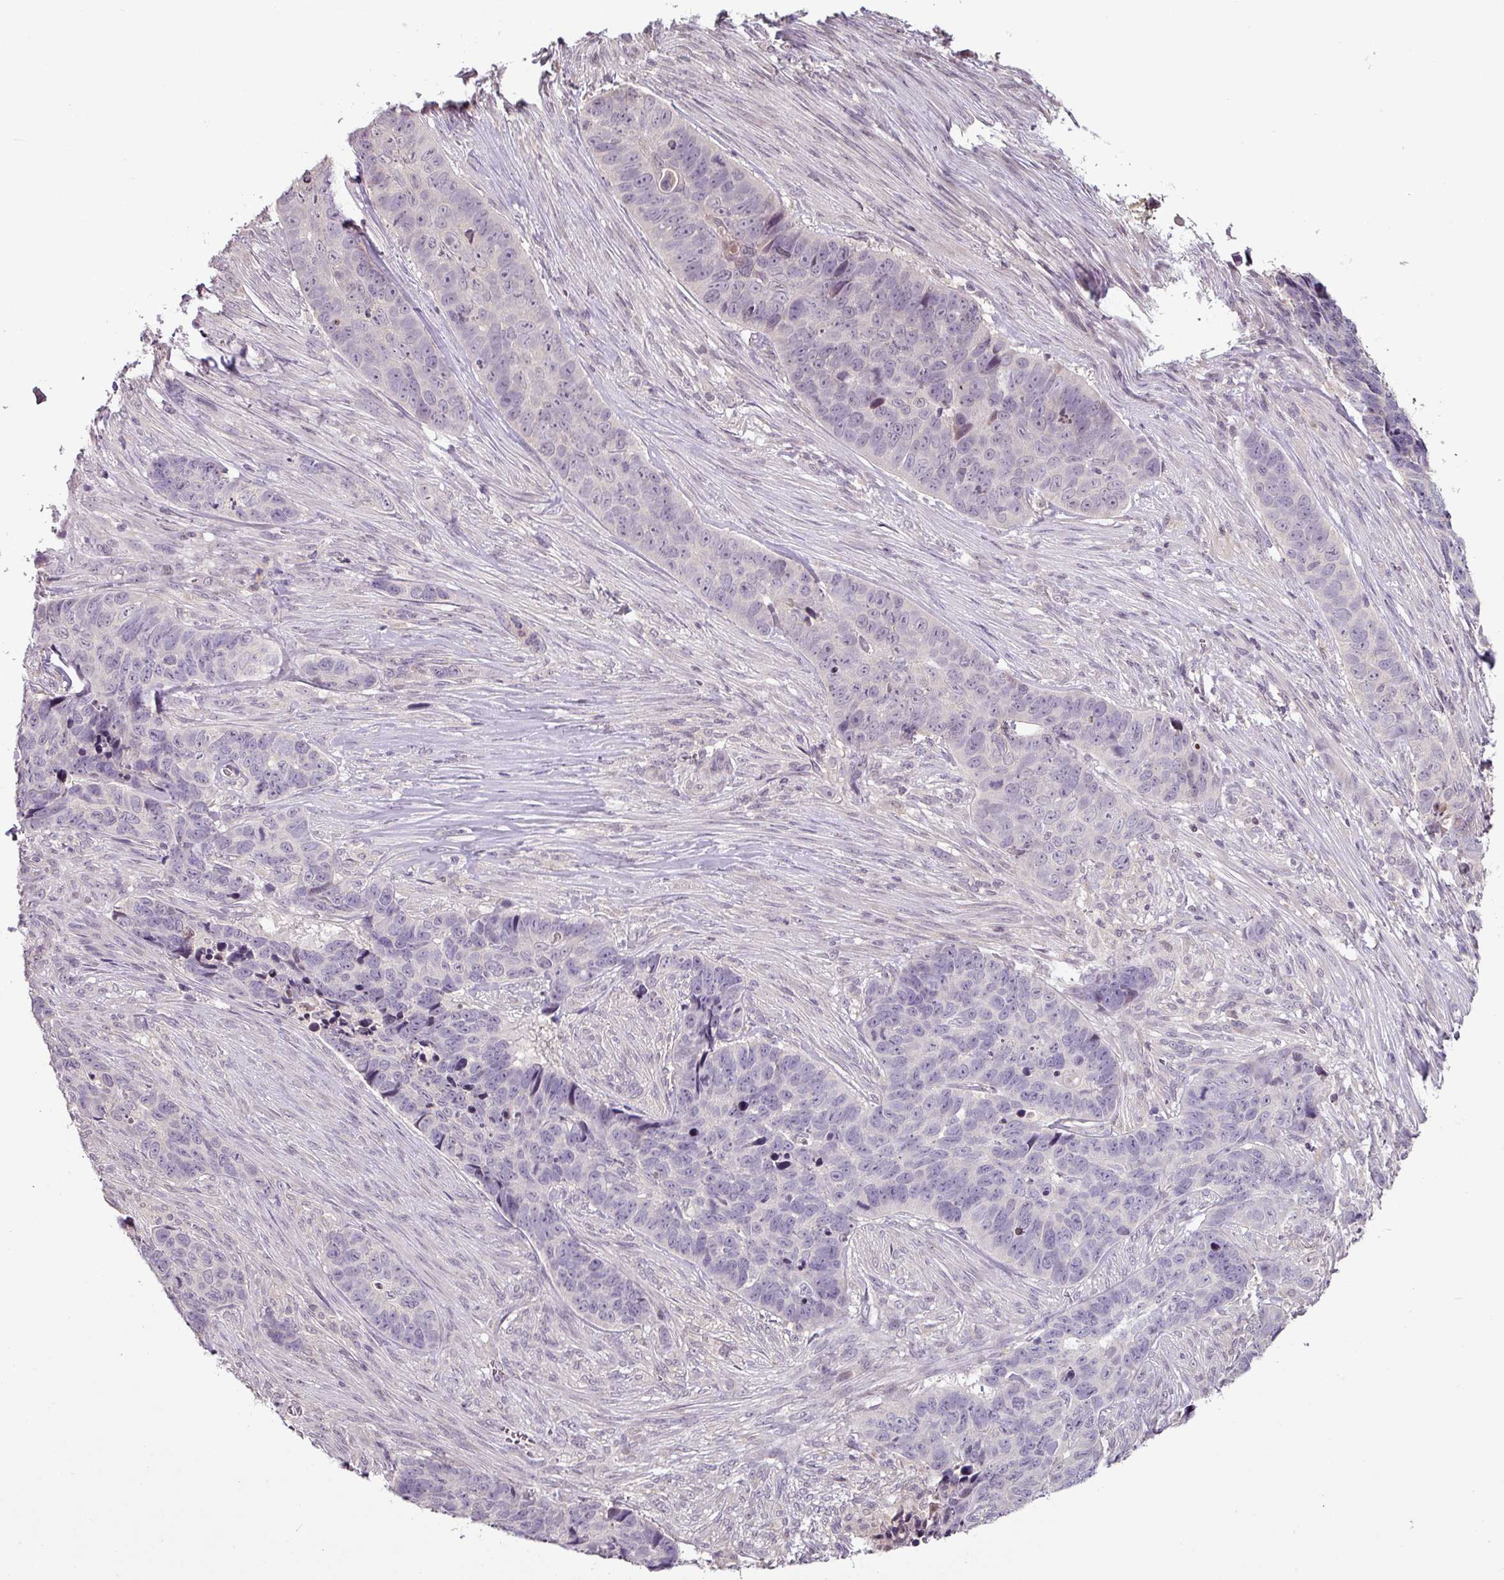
{"staining": {"intensity": "negative", "quantity": "none", "location": "none"}, "tissue": "skin cancer", "cell_type": "Tumor cells", "image_type": "cancer", "snomed": [{"axis": "morphology", "description": "Basal cell carcinoma"}, {"axis": "topography", "description": "Skin"}], "caption": "Protein analysis of skin cancer exhibits no significant expression in tumor cells.", "gene": "SLC5A10", "patient": {"sex": "female", "age": 82}}